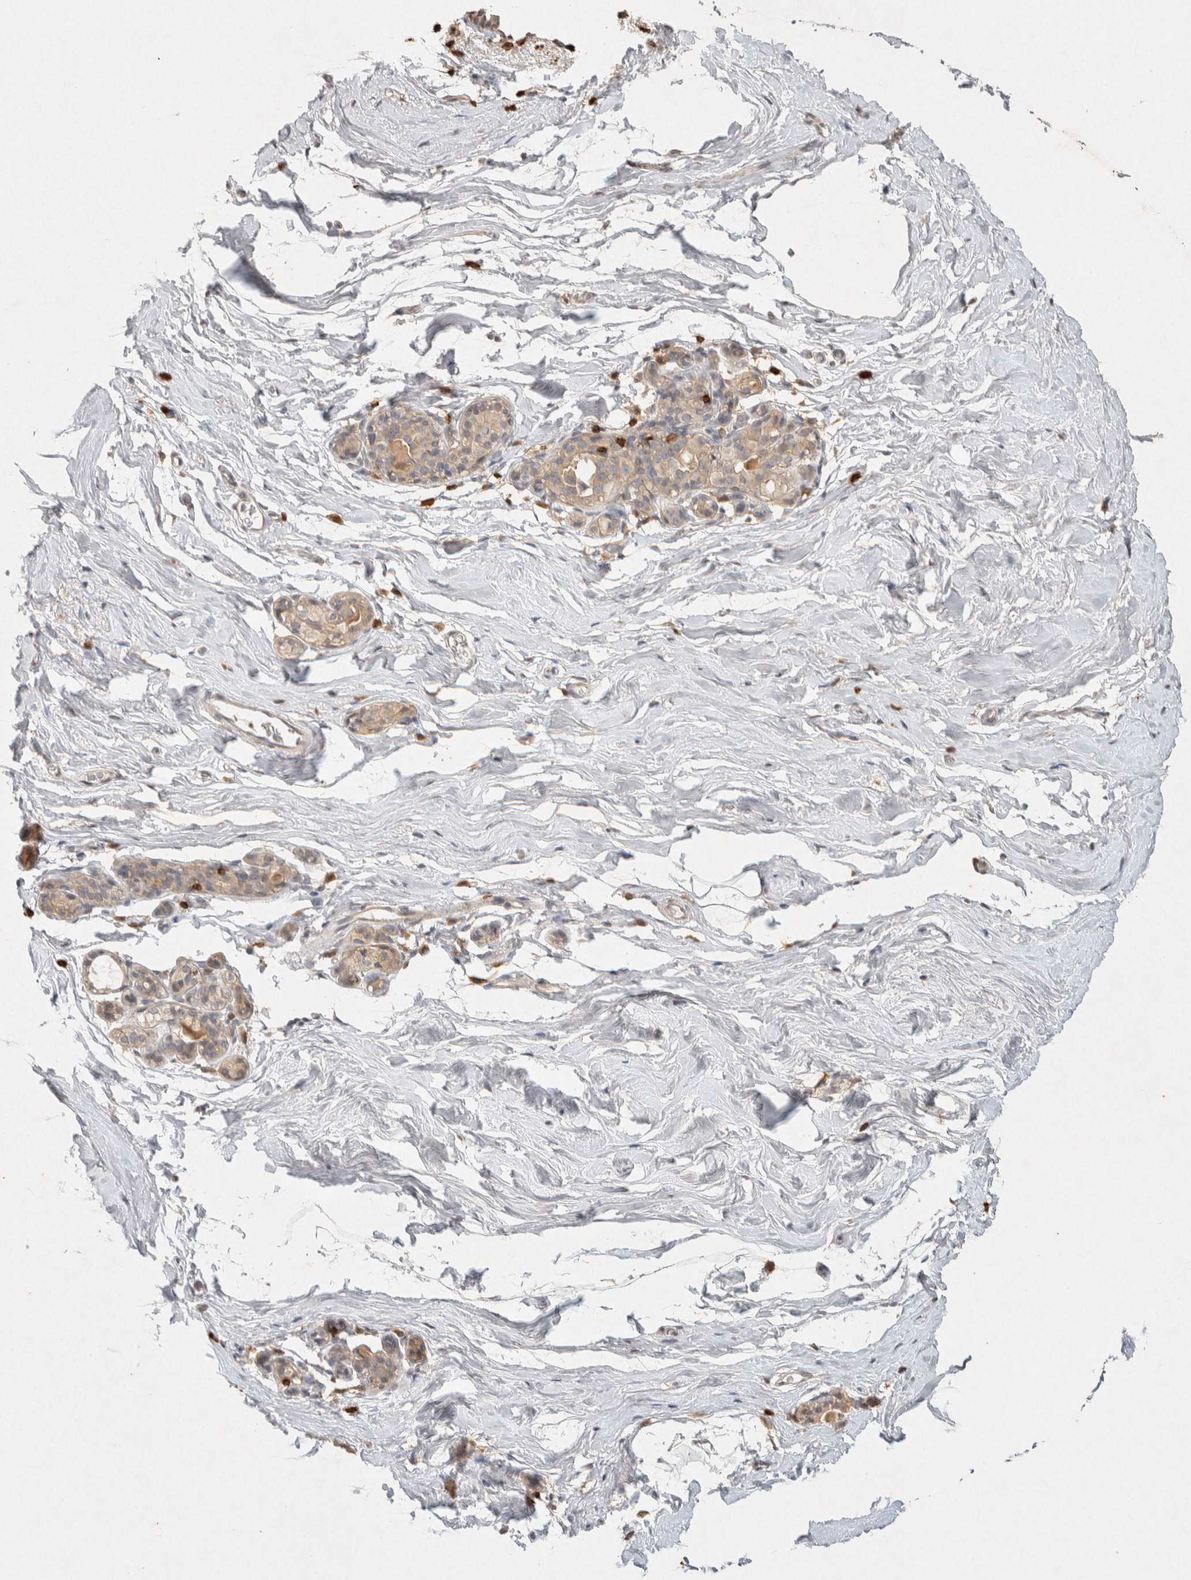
{"staining": {"intensity": "negative", "quantity": "none", "location": "none"}, "tissue": "breast", "cell_type": "Adipocytes", "image_type": "normal", "snomed": [{"axis": "morphology", "description": "Normal tissue, NOS"}, {"axis": "topography", "description": "Breast"}], "caption": "Immunohistochemistry (IHC) histopathology image of normal breast stained for a protein (brown), which exhibits no positivity in adipocytes.", "gene": "RAC2", "patient": {"sex": "female", "age": 62}}